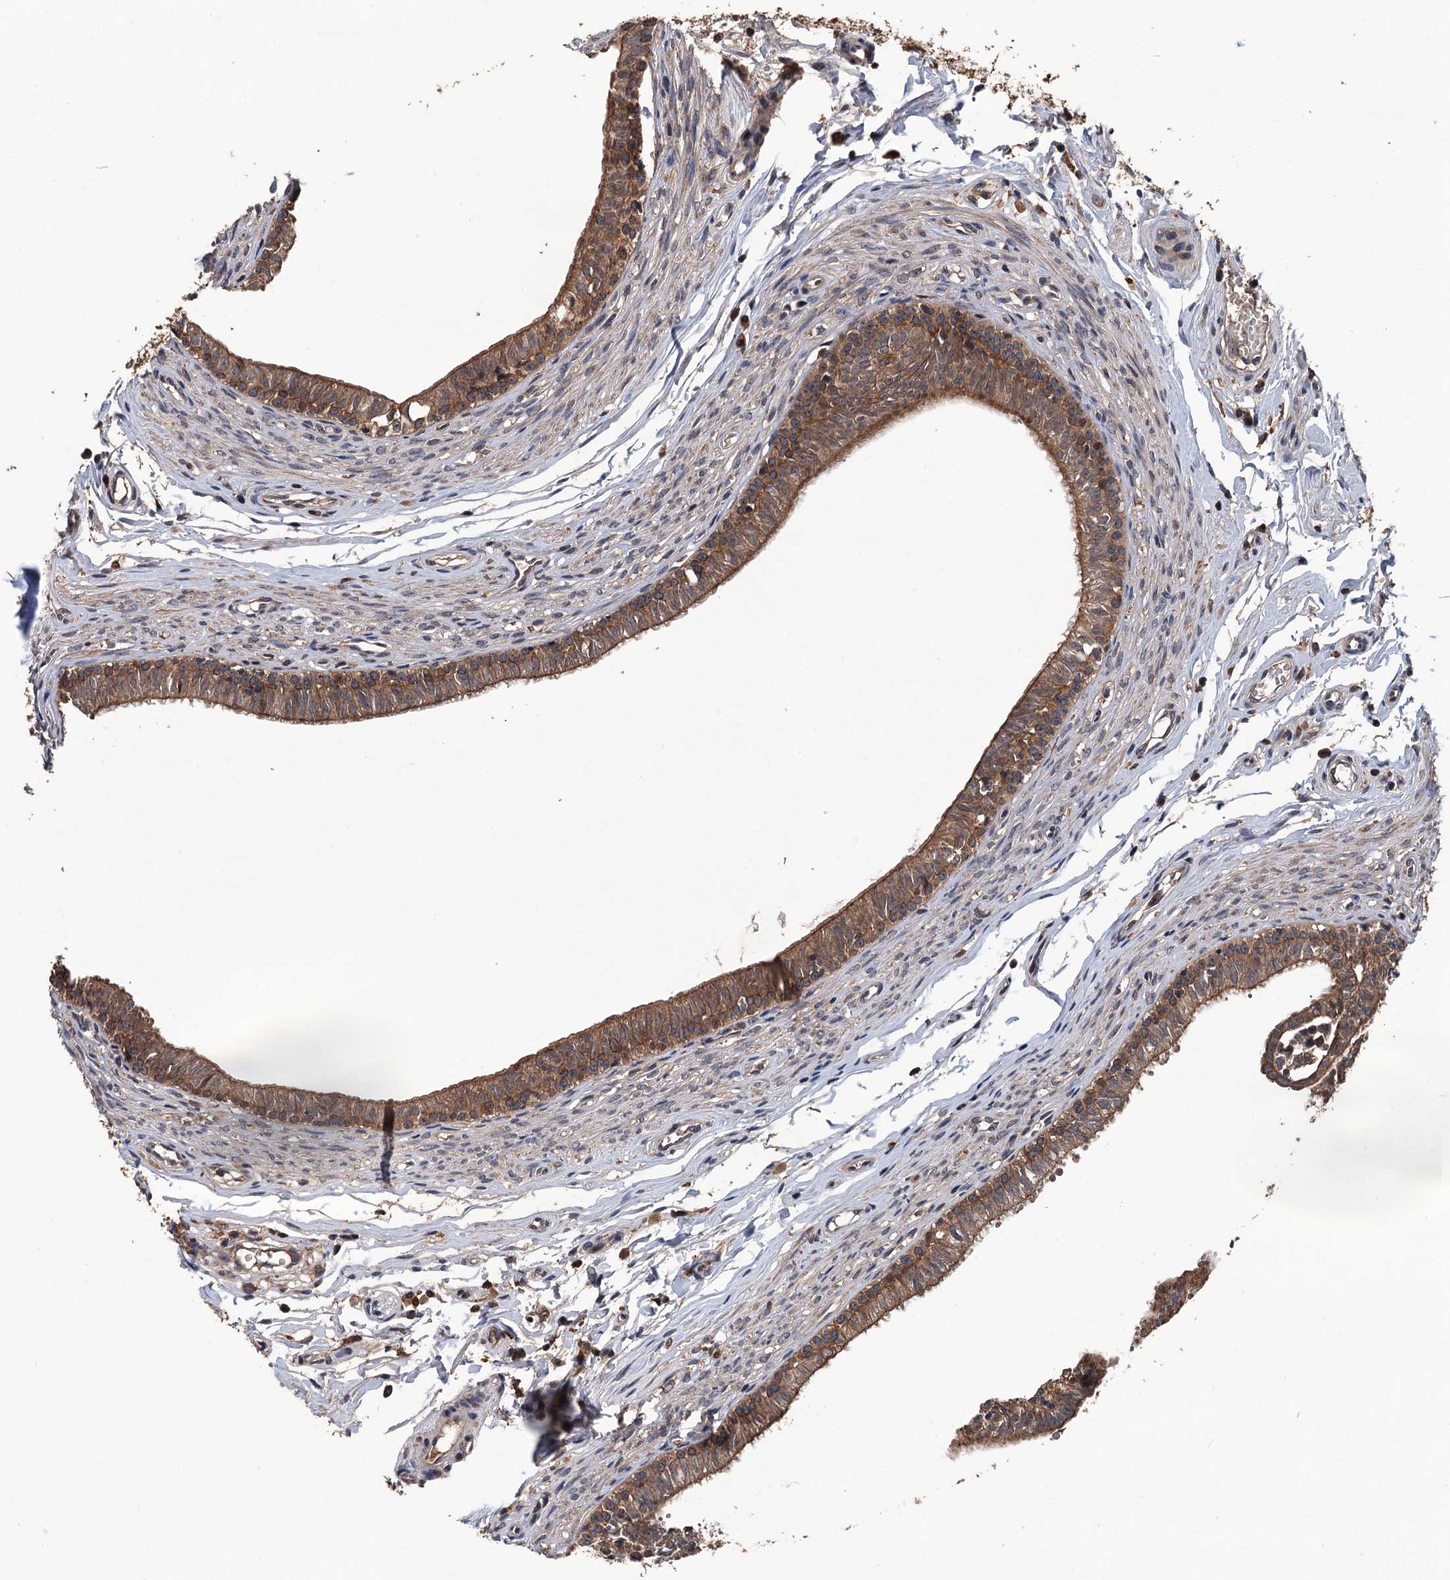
{"staining": {"intensity": "moderate", "quantity": ">75%", "location": "cytoplasmic/membranous"}, "tissue": "epididymis", "cell_type": "Glandular cells", "image_type": "normal", "snomed": [{"axis": "morphology", "description": "Normal tissue, NOS"}, {"axis": "topography", "description": "Epididymis, spermatic cord, NOS"}], "caption": "Glandular cells show medium levels of moderate cytoplasmic/membranous positivity in about >75% of cells in unremarkable human epididymis.", "gene": "ZNF438", "patient": {"sex": "male", "age": 22}}